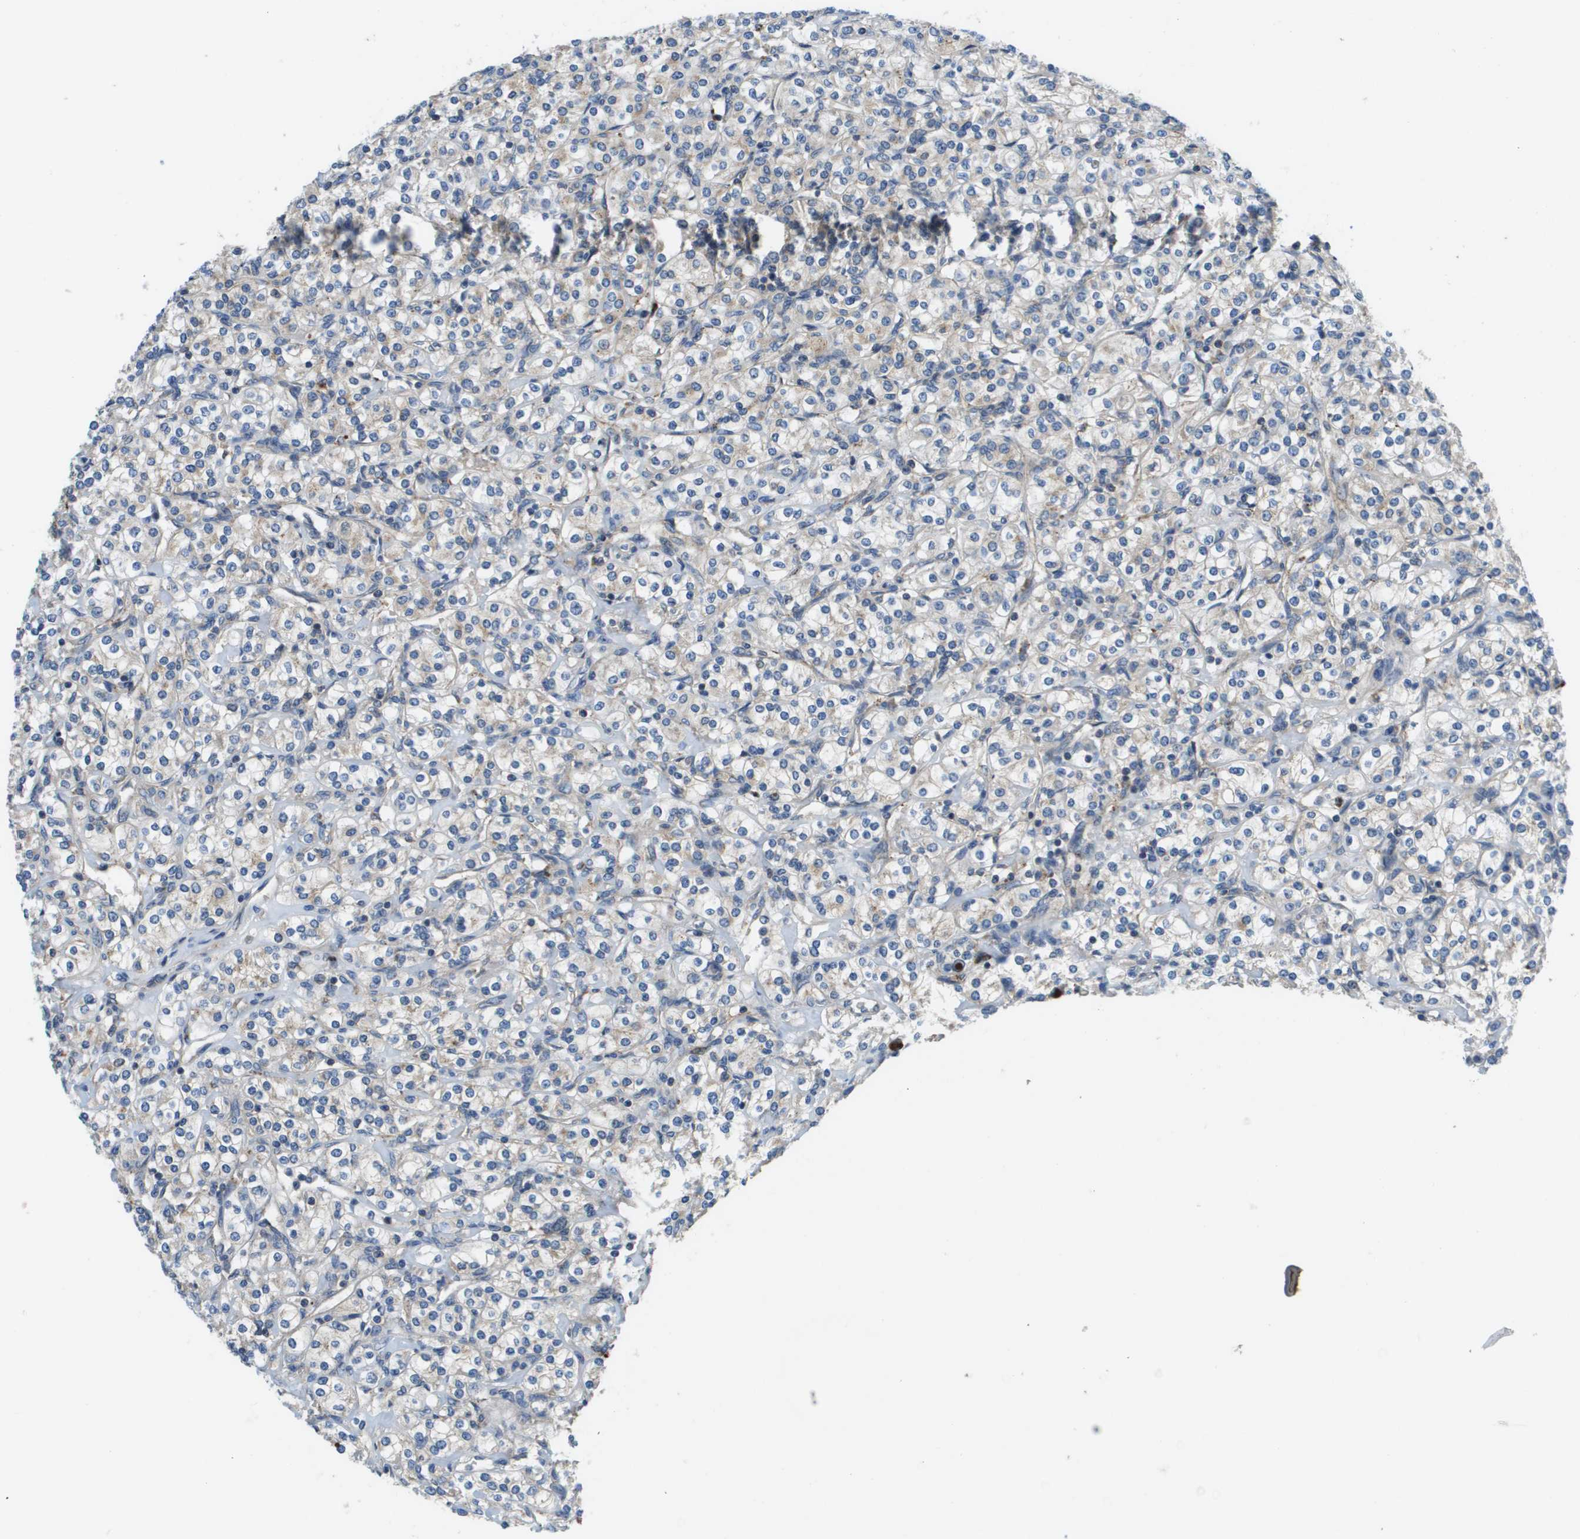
{"staining": {"intensity": "weak", "quantity": "<25%", "location": "cytoplasmic/membranous"}, "tissue": "renal cancer", "cell_type": "Tumor cells", "image_type": "cancer", "snomed": [{"axis": "morphology", "description": "Adenocarcinoma, NOS"}, {"axis": "topography", "description": "Kidney"}], "caption": "There is no significant expression in tumor cells of renal adenocarcinoma. The staining is performed using DAB (3,3'-diaminobenzidine) brown chromogen with nuclei counter-stained in using hematoxylin.", "gene": "SLC25A20", "patient": {"sex": "male", "age": 77}}